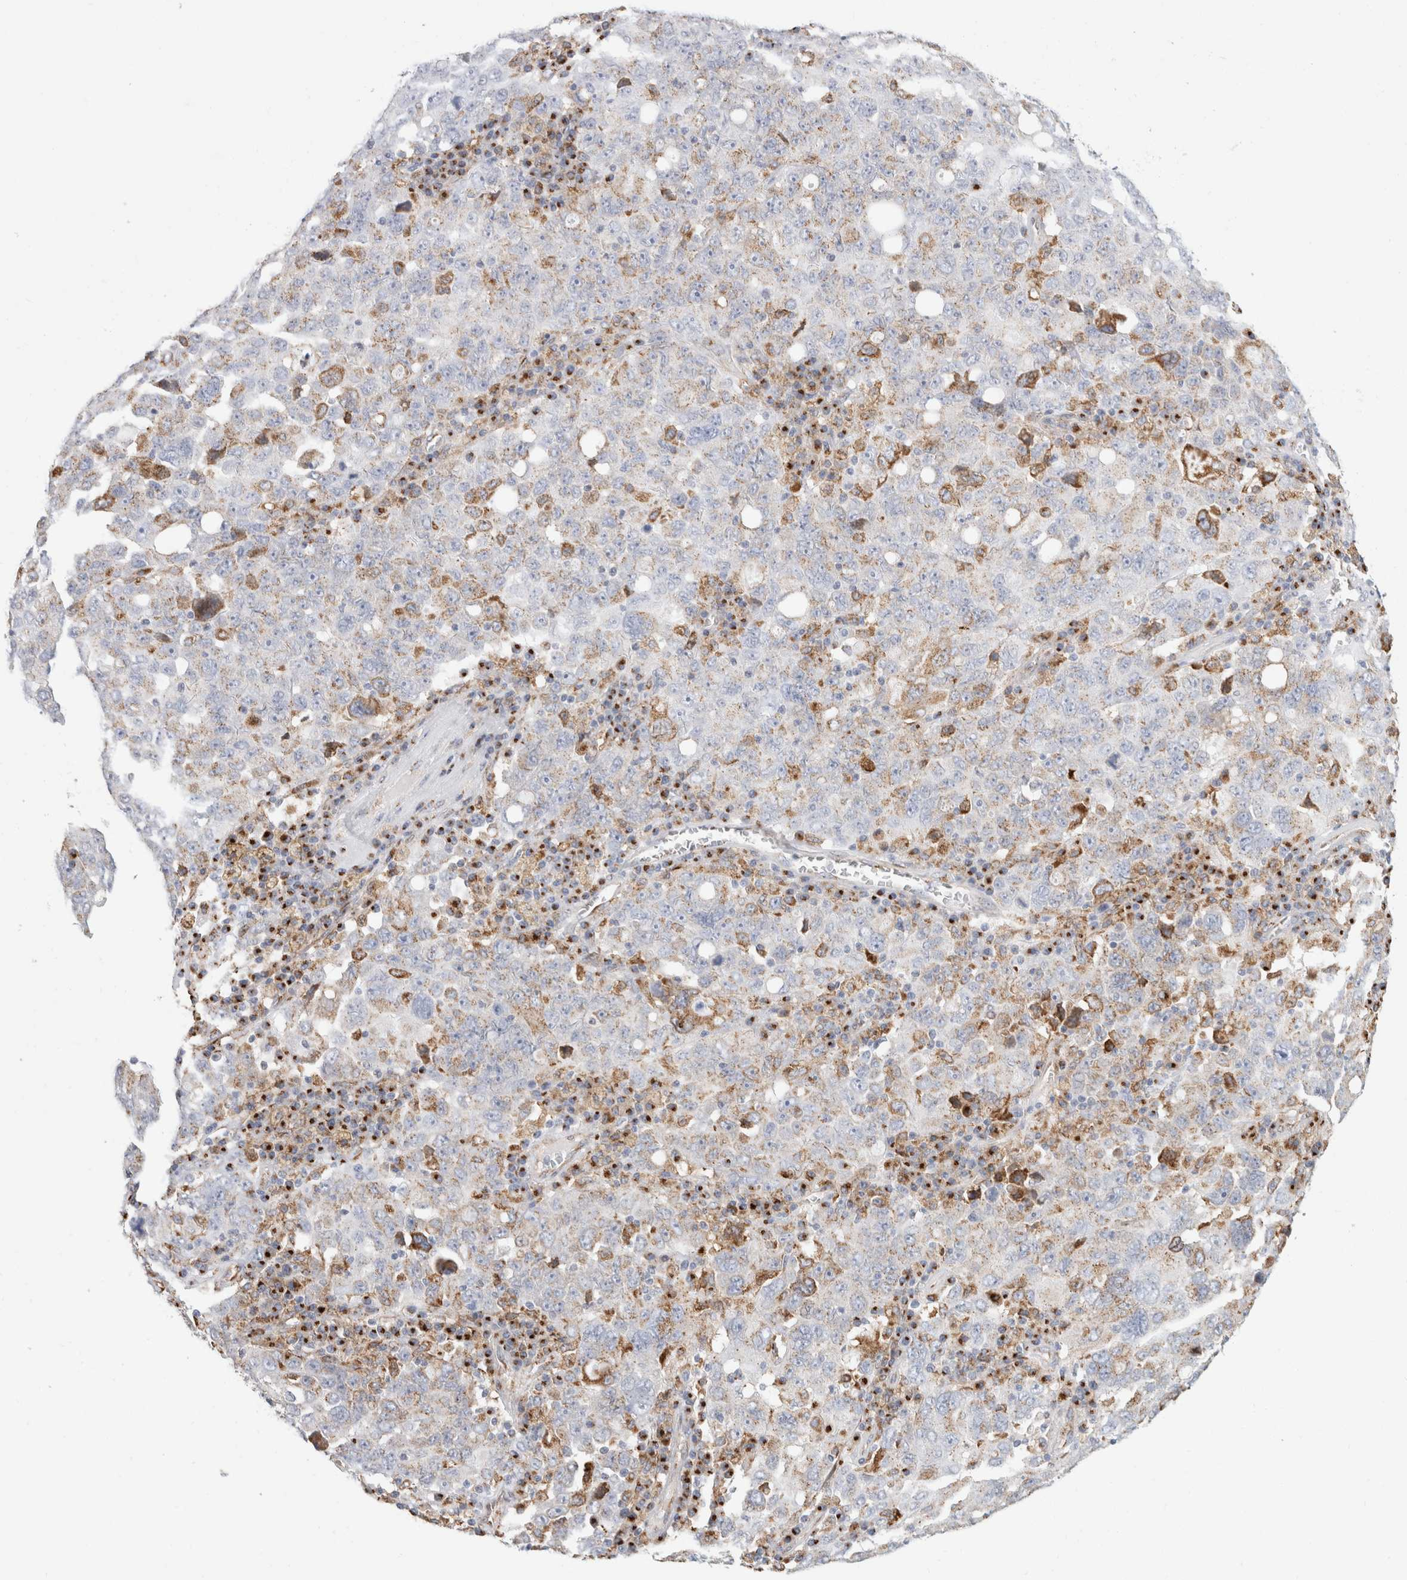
{"staining": {"intensity": "moderate", "quantity": "25%-75%", "location": "cytoplasmic/membranous"}, "tissue": "ovarian cancer", "cell_type": "Tumor cells", "image_type": "cancer", "snomed": [{"axis": "morphology", "description": "Carcinoma, endometroid"}, {"axis": "topography", "description": "Ovary"}], "caption": "High-magnification brightfield microscopy of ovarian endometroid carcinoma stained with DAB (brown) and counterstained with hematoxylin (blue). tumor cells exhibit moderate cytoplasmic/membranous staining is identified in about25%-75% of cells.", "gene": "MCFD2", "patient": {"sex": "female", "age": 62}}